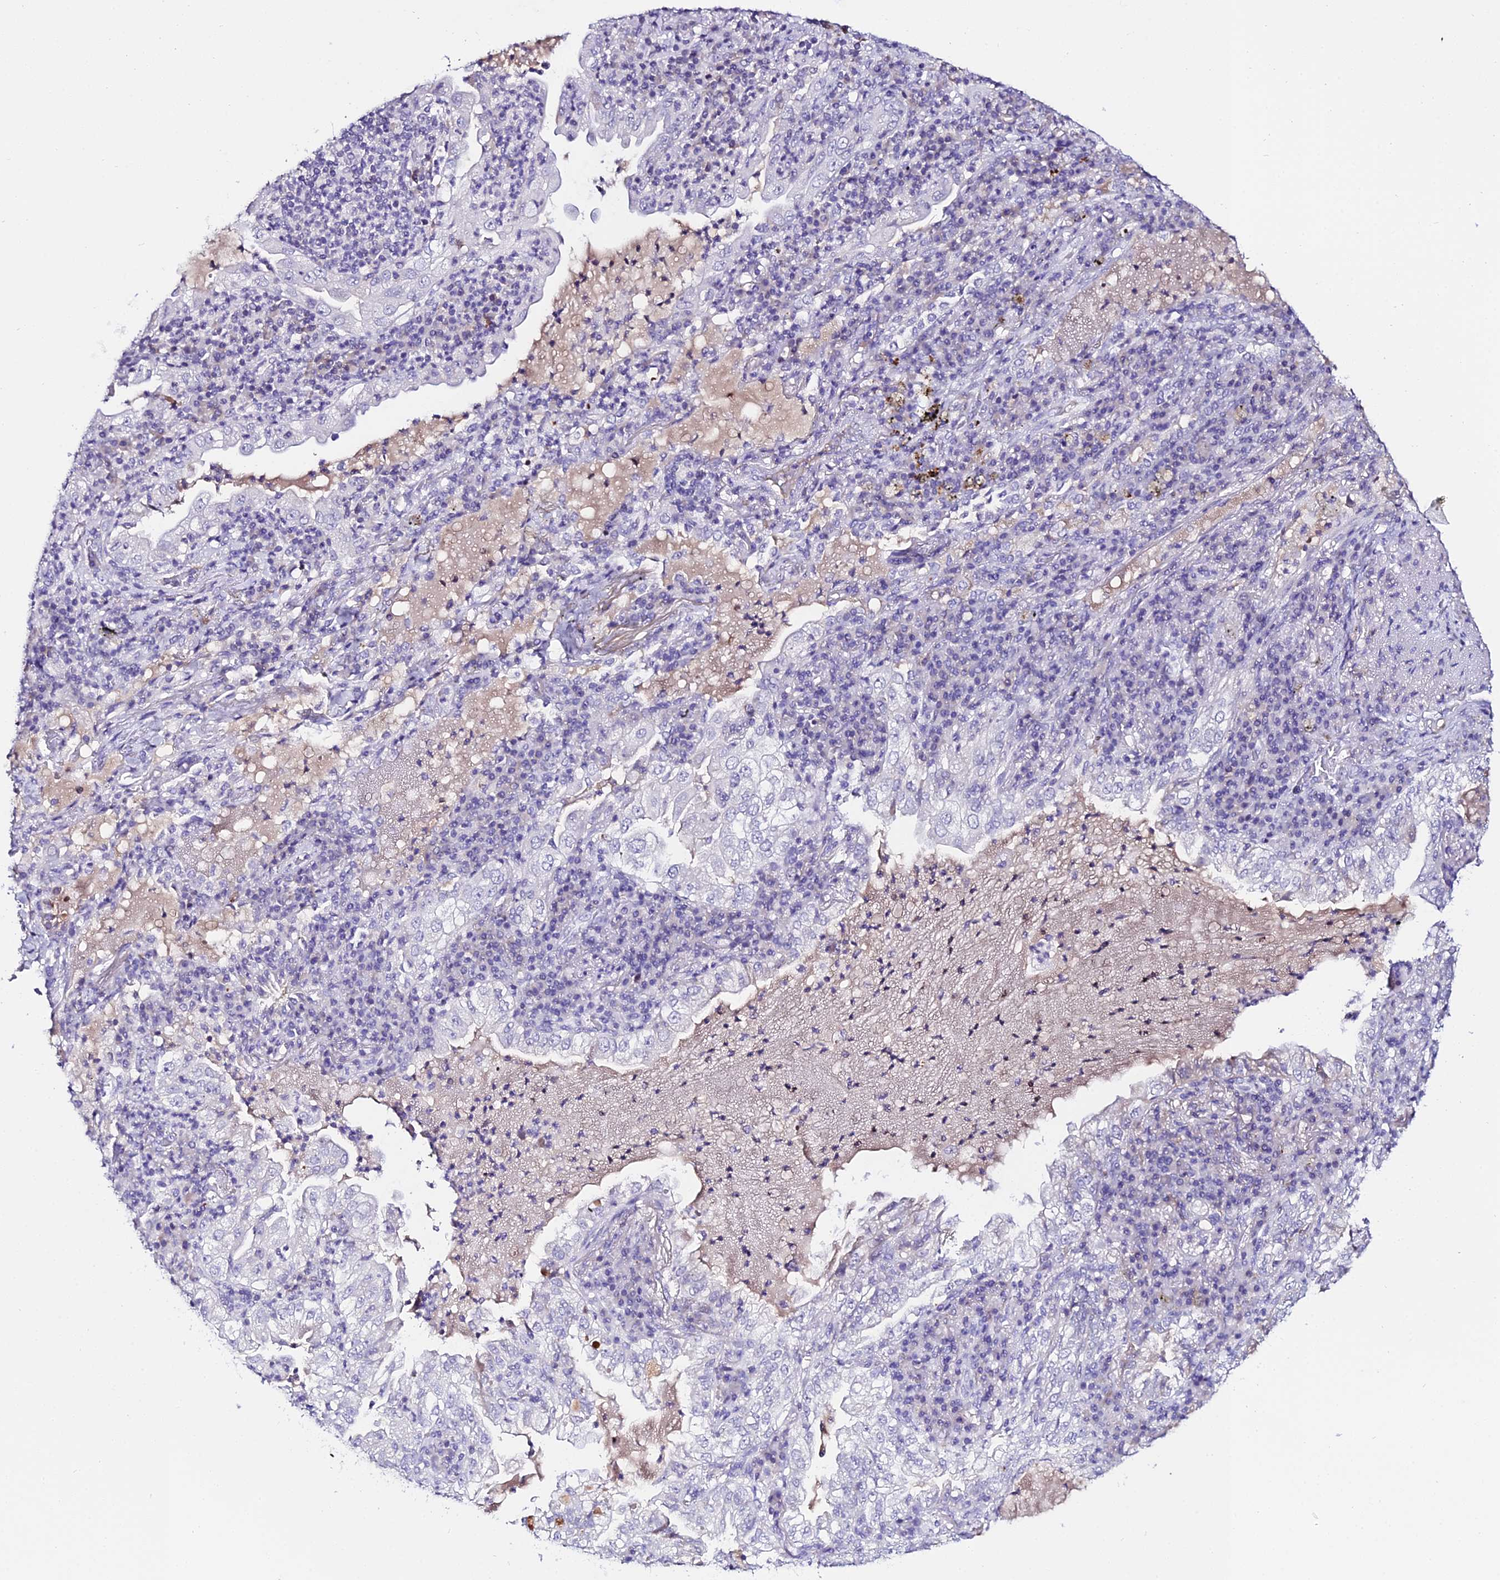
{"staining": {"intensity": "negative", "quantity": "none", "location": "none"}, "tissue": "lung cancer", "cell_type": "Tumor cells", "image_type": "cancer", "snomed": [{"axis": "morphology", "description": "Adenocarcinoma, NOS"}, {"axis": "topography", "description": "Lung"}], "caption": "Immunohistochemical staining of human adenocarcinoma (lung) exhibits no significant staining in tumor cells.", "gene": "DEFB132", "patient": {"sex": "female", "age": 73}}